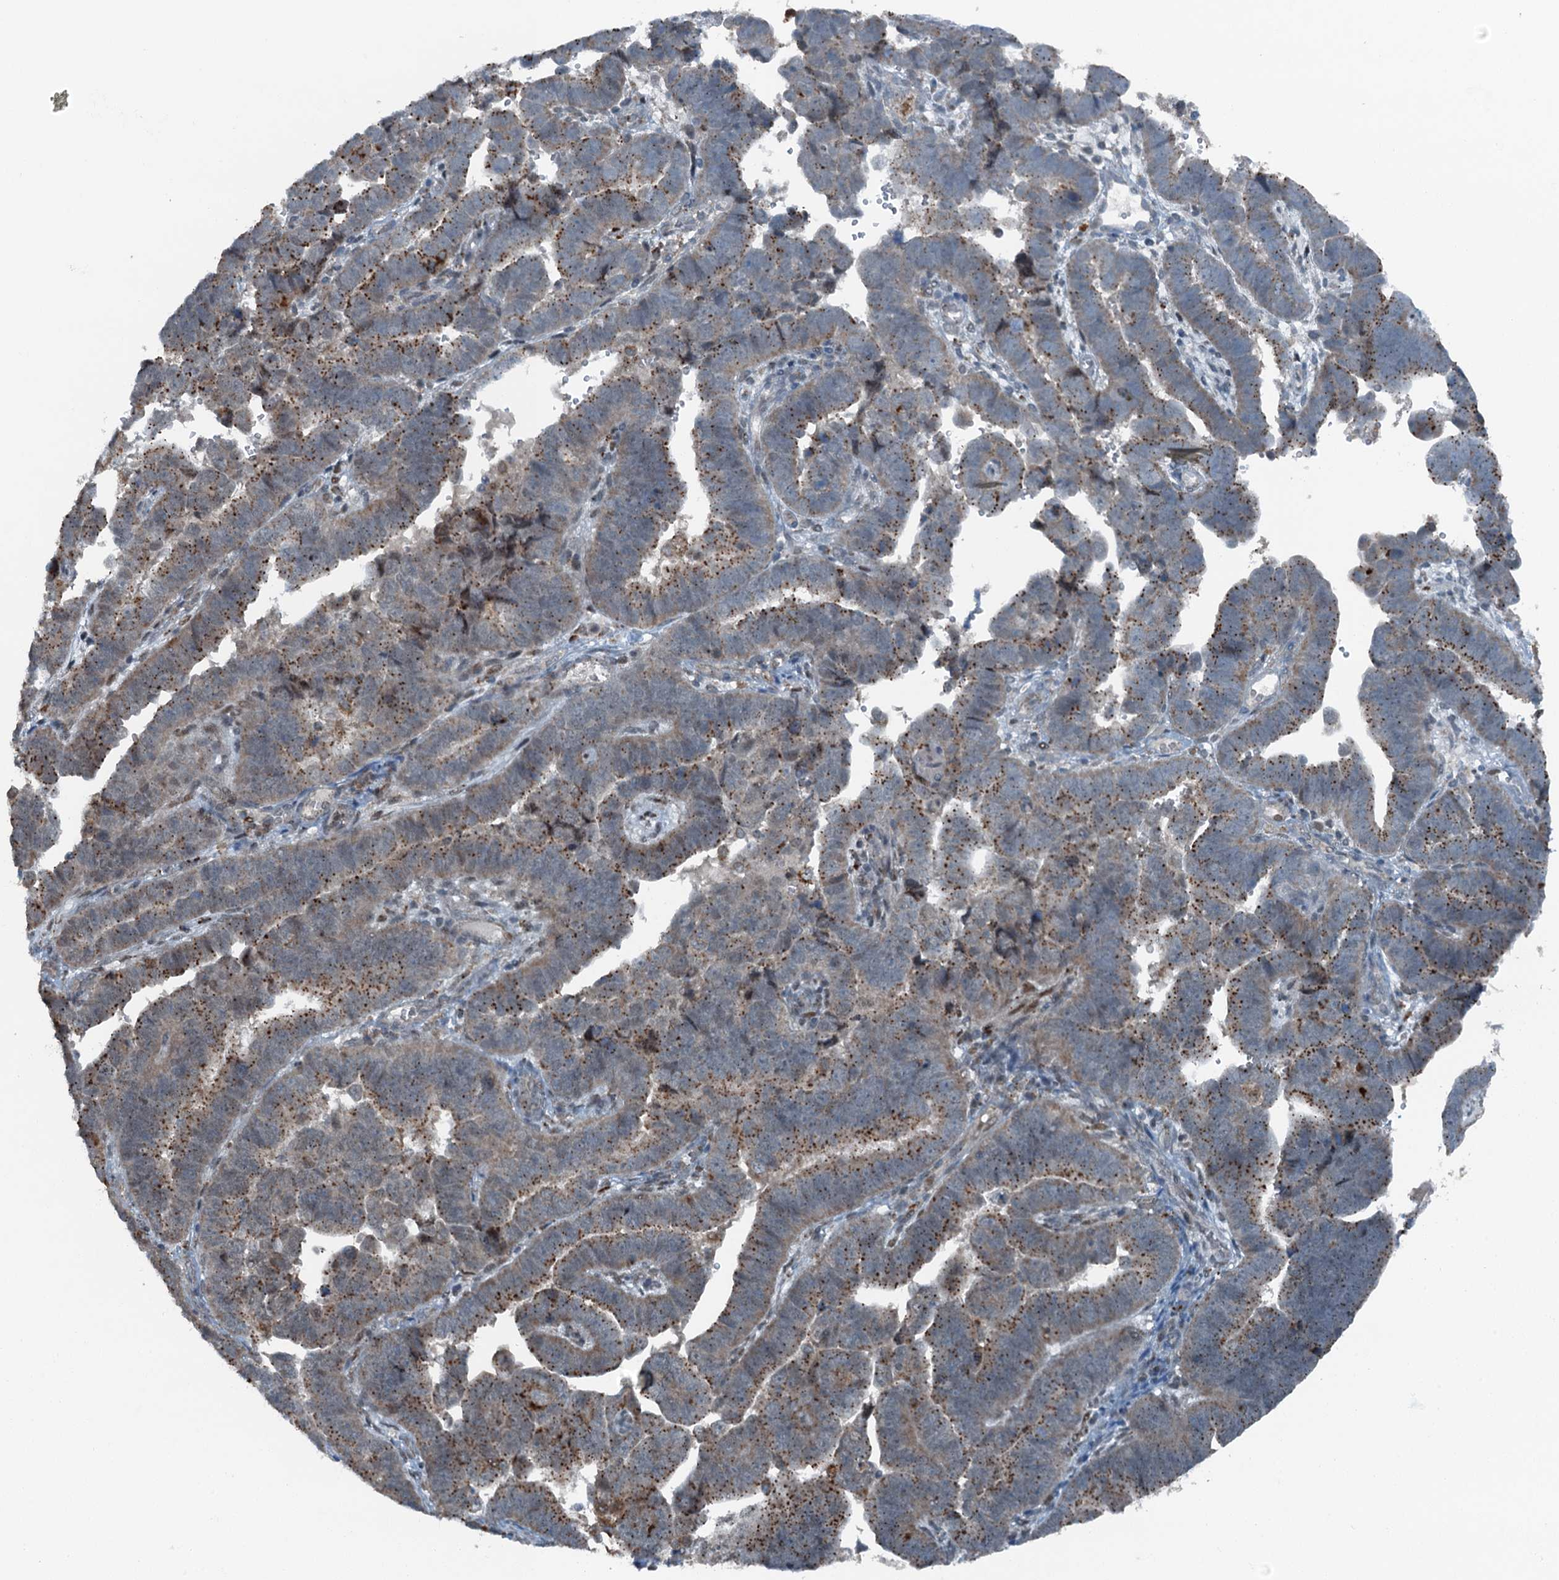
{"staining": {"intensity": "moderate", "quantity": "25%-75%", "location": "cytoplasmic/membranous"}, "tissue": "endometrial cancer", "cell_type": "Tumor cells", "image_type": "cancer", "snomed": [{"axis": "morphology", "description": "Adenocarcinoma, NOS"}, {"axis": "topography", "description": "Endometrium"}], "caption": "Approximately 25%-75% of tumor cells in human endometrial cancer reveal moderate cytoplasmic/membranous protein staining as visualized by brown immunohistochemical staining.", "gene": "BMERB1", "patient": {"sex": "female", "age": 75}}